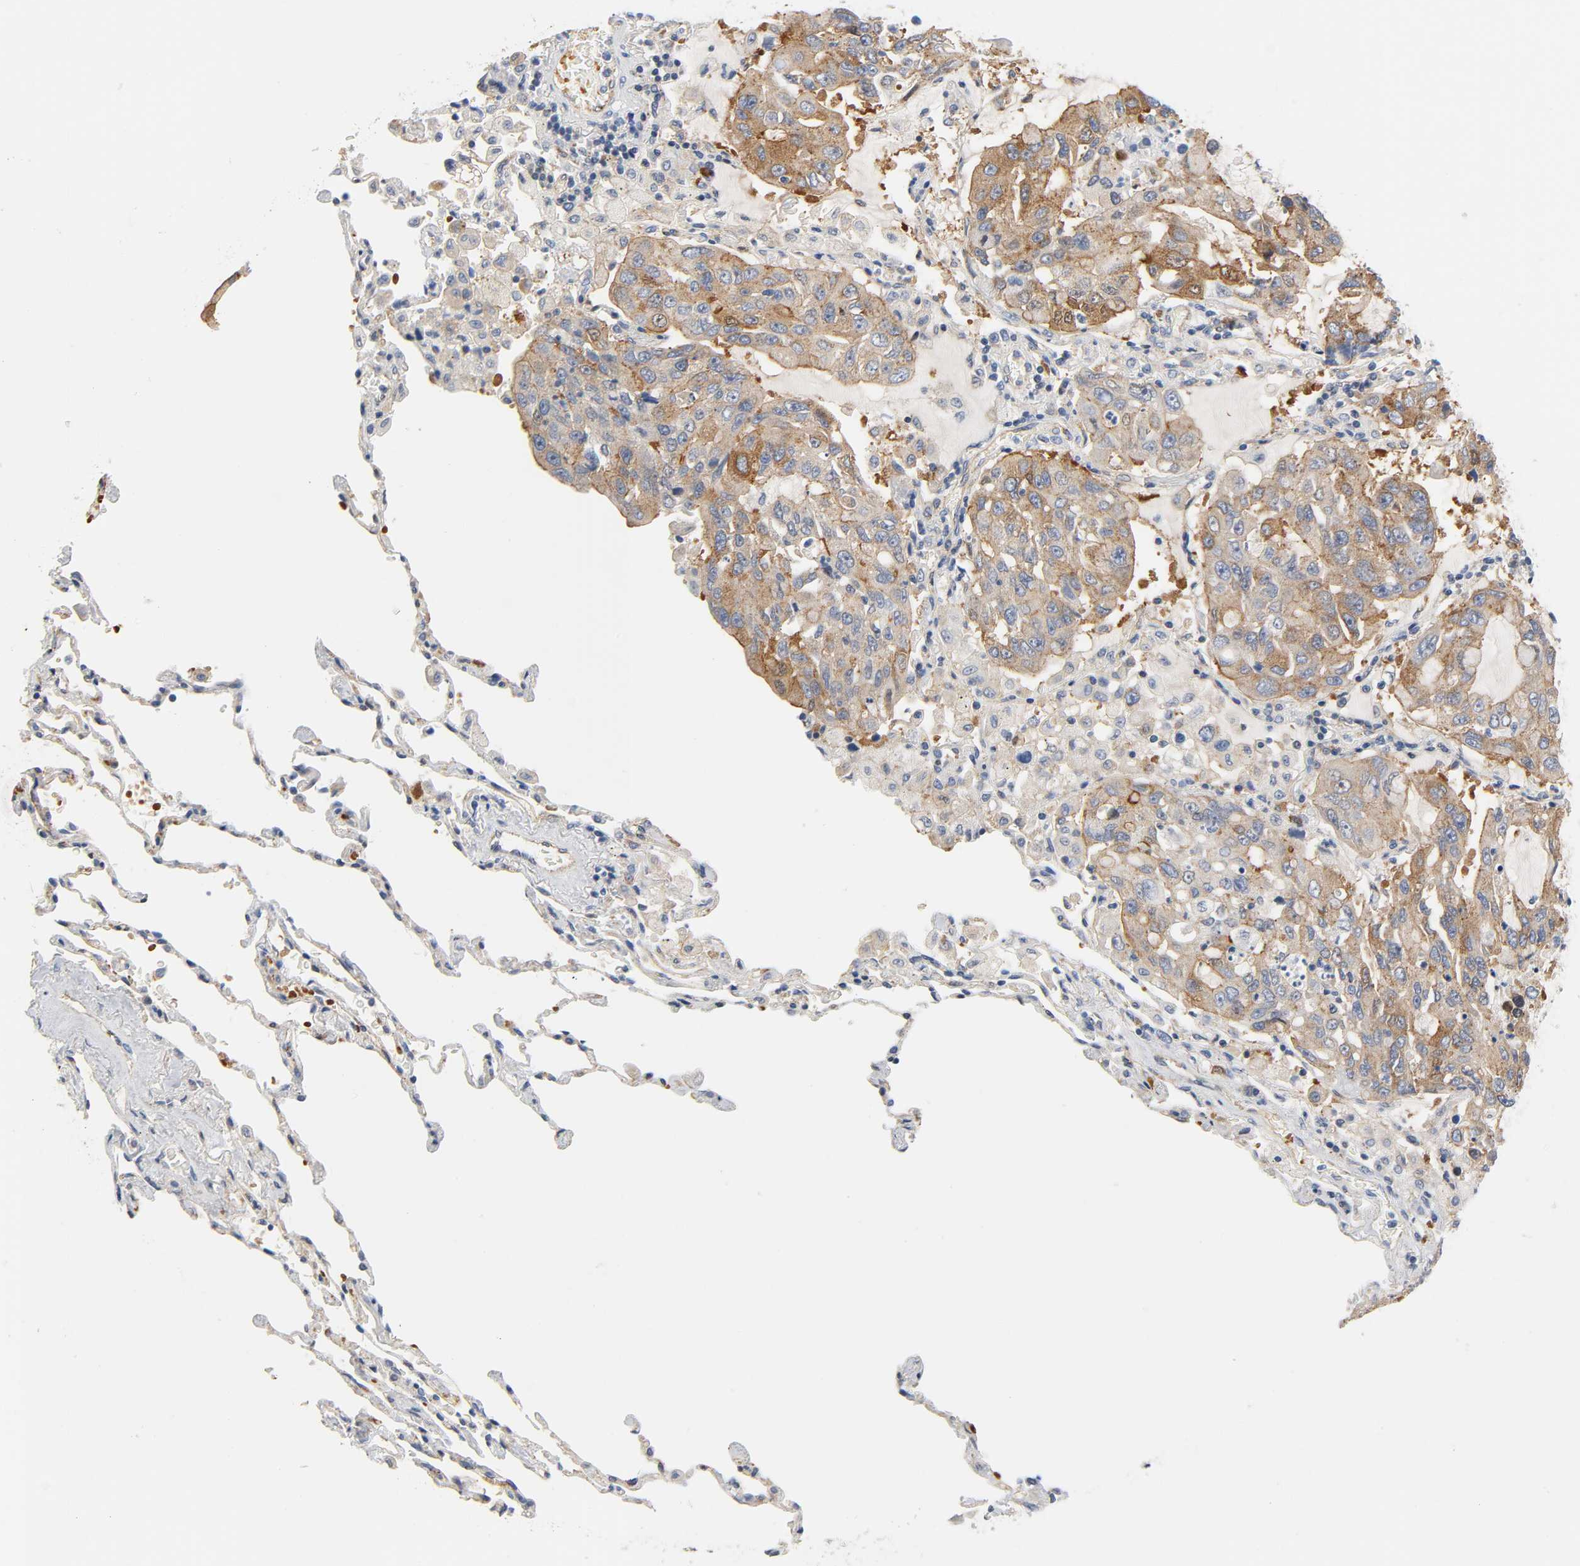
{"staining": {"intensity": "moderate", "quantity": ">75%", "location": "cytoplasmic/membranous"}, "tissue": "lung cancer", "cell_type": "Tumor cells", "image_type": "cancer", "snomed": [{"axis": "morphology", "description": "Adenocarcinoma, NOS"}, {"axis": "topography", "description": "Lung"}], "caption": "This histopathology image reveals immunohistochemistry staining of lung cancer (adenocarcinoma), with medium moderate cytoplasmic/membranous expression in approximately >75% of tumor cells.", "gene": "CD2AP", "patient": {"sex": "male", "age": 64}}